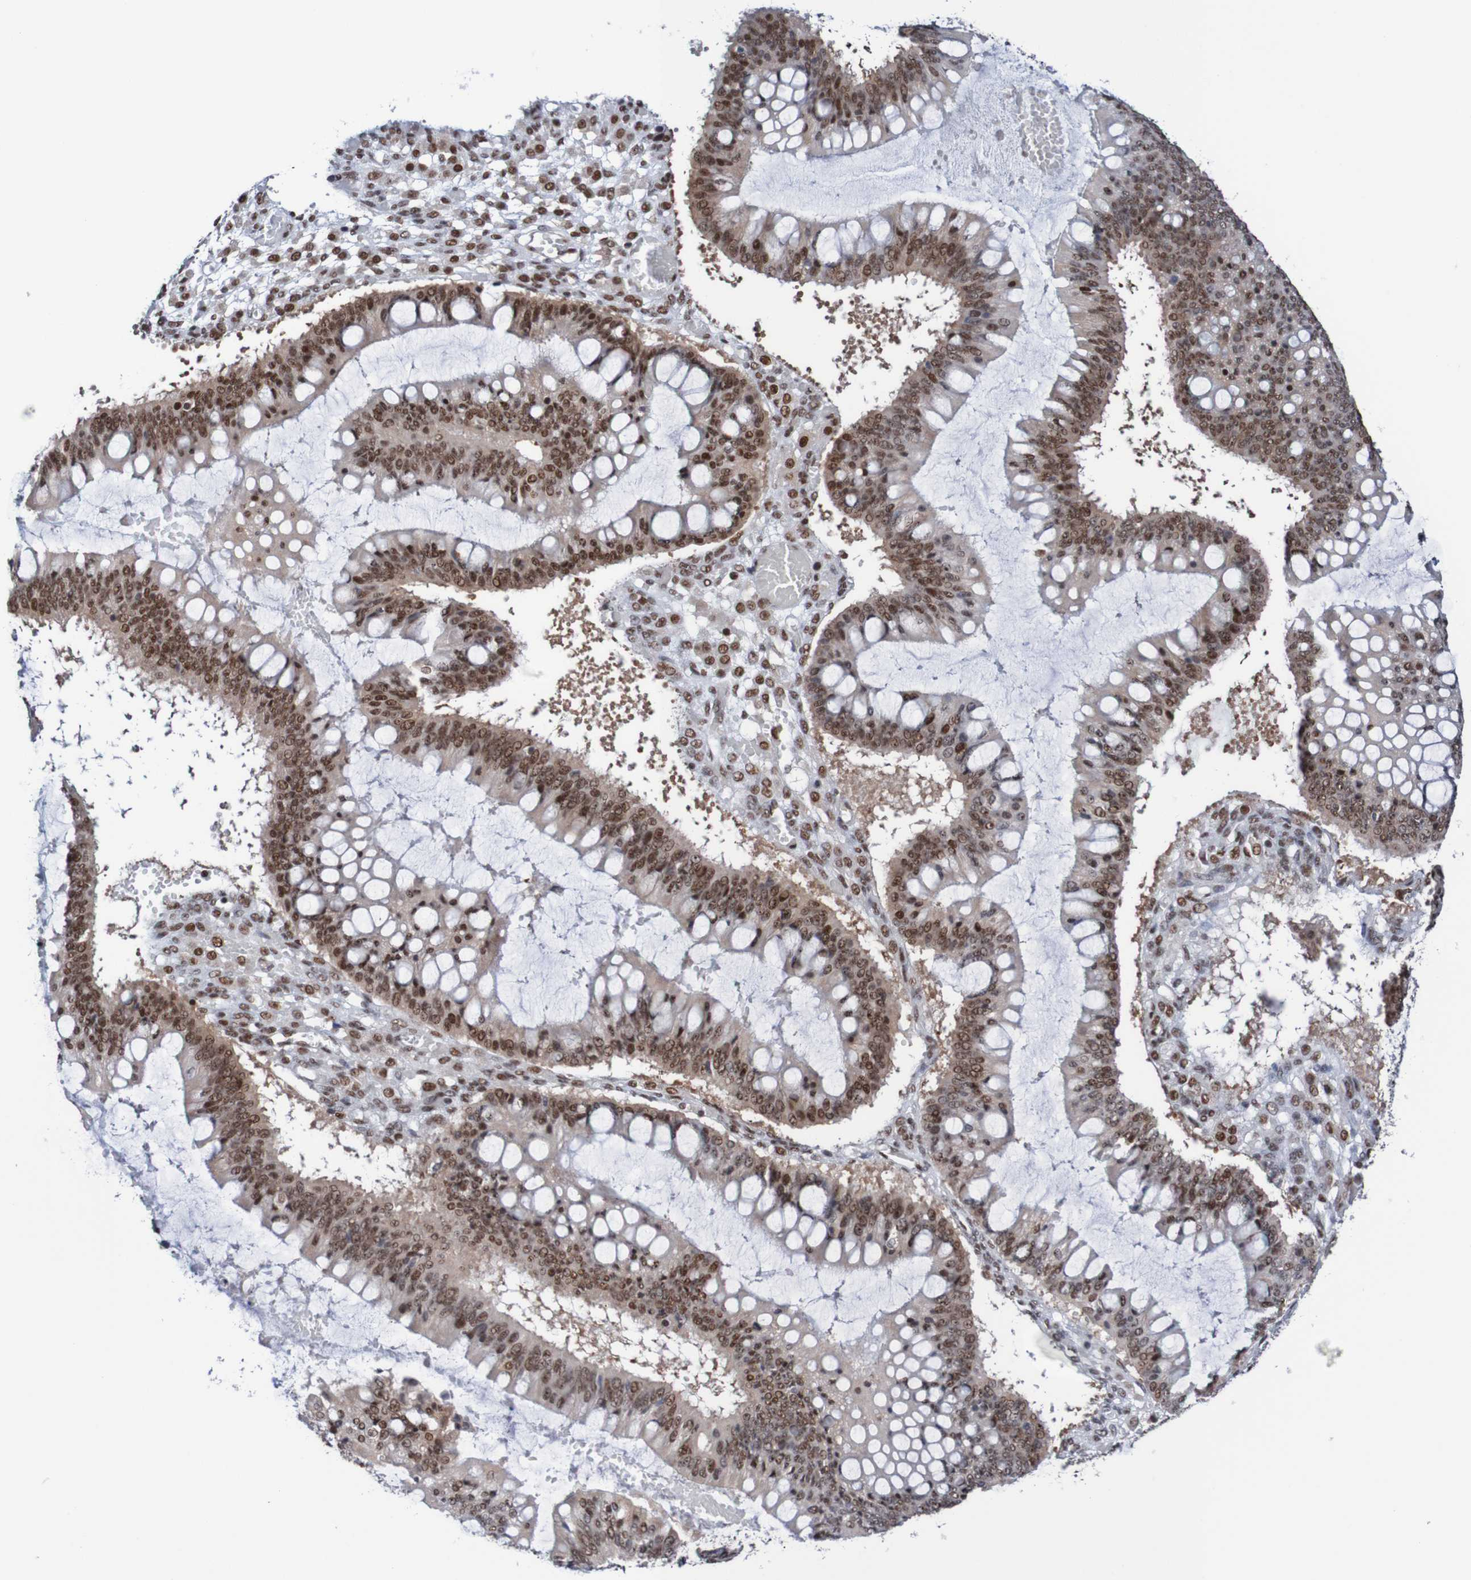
{"staining": {"intensity": "moderate", "quantity": ">75%", "location": "cytoplasmic/membranous,nuclear"}, "tissue": "ovarian cancer", "cell_type": "Tumor cells", "image_type": "cancer", "snomed": [{"axis": "morphology", "description": "Cystadenocarcinoma, mucinous, NOS"}, {"axis": "topography", "description": "Ovary"}], "caption": "A photomicrograph of ovarian mucinous cystadenocarcinoma stained for a protein demonstrates moderate cytoplasmic/membranous and nuclear brown staining in tumor cells. Nuclei are stained in blue.", "gene": "CDC5L", "patient": {"sex": "female", "age": 73}}